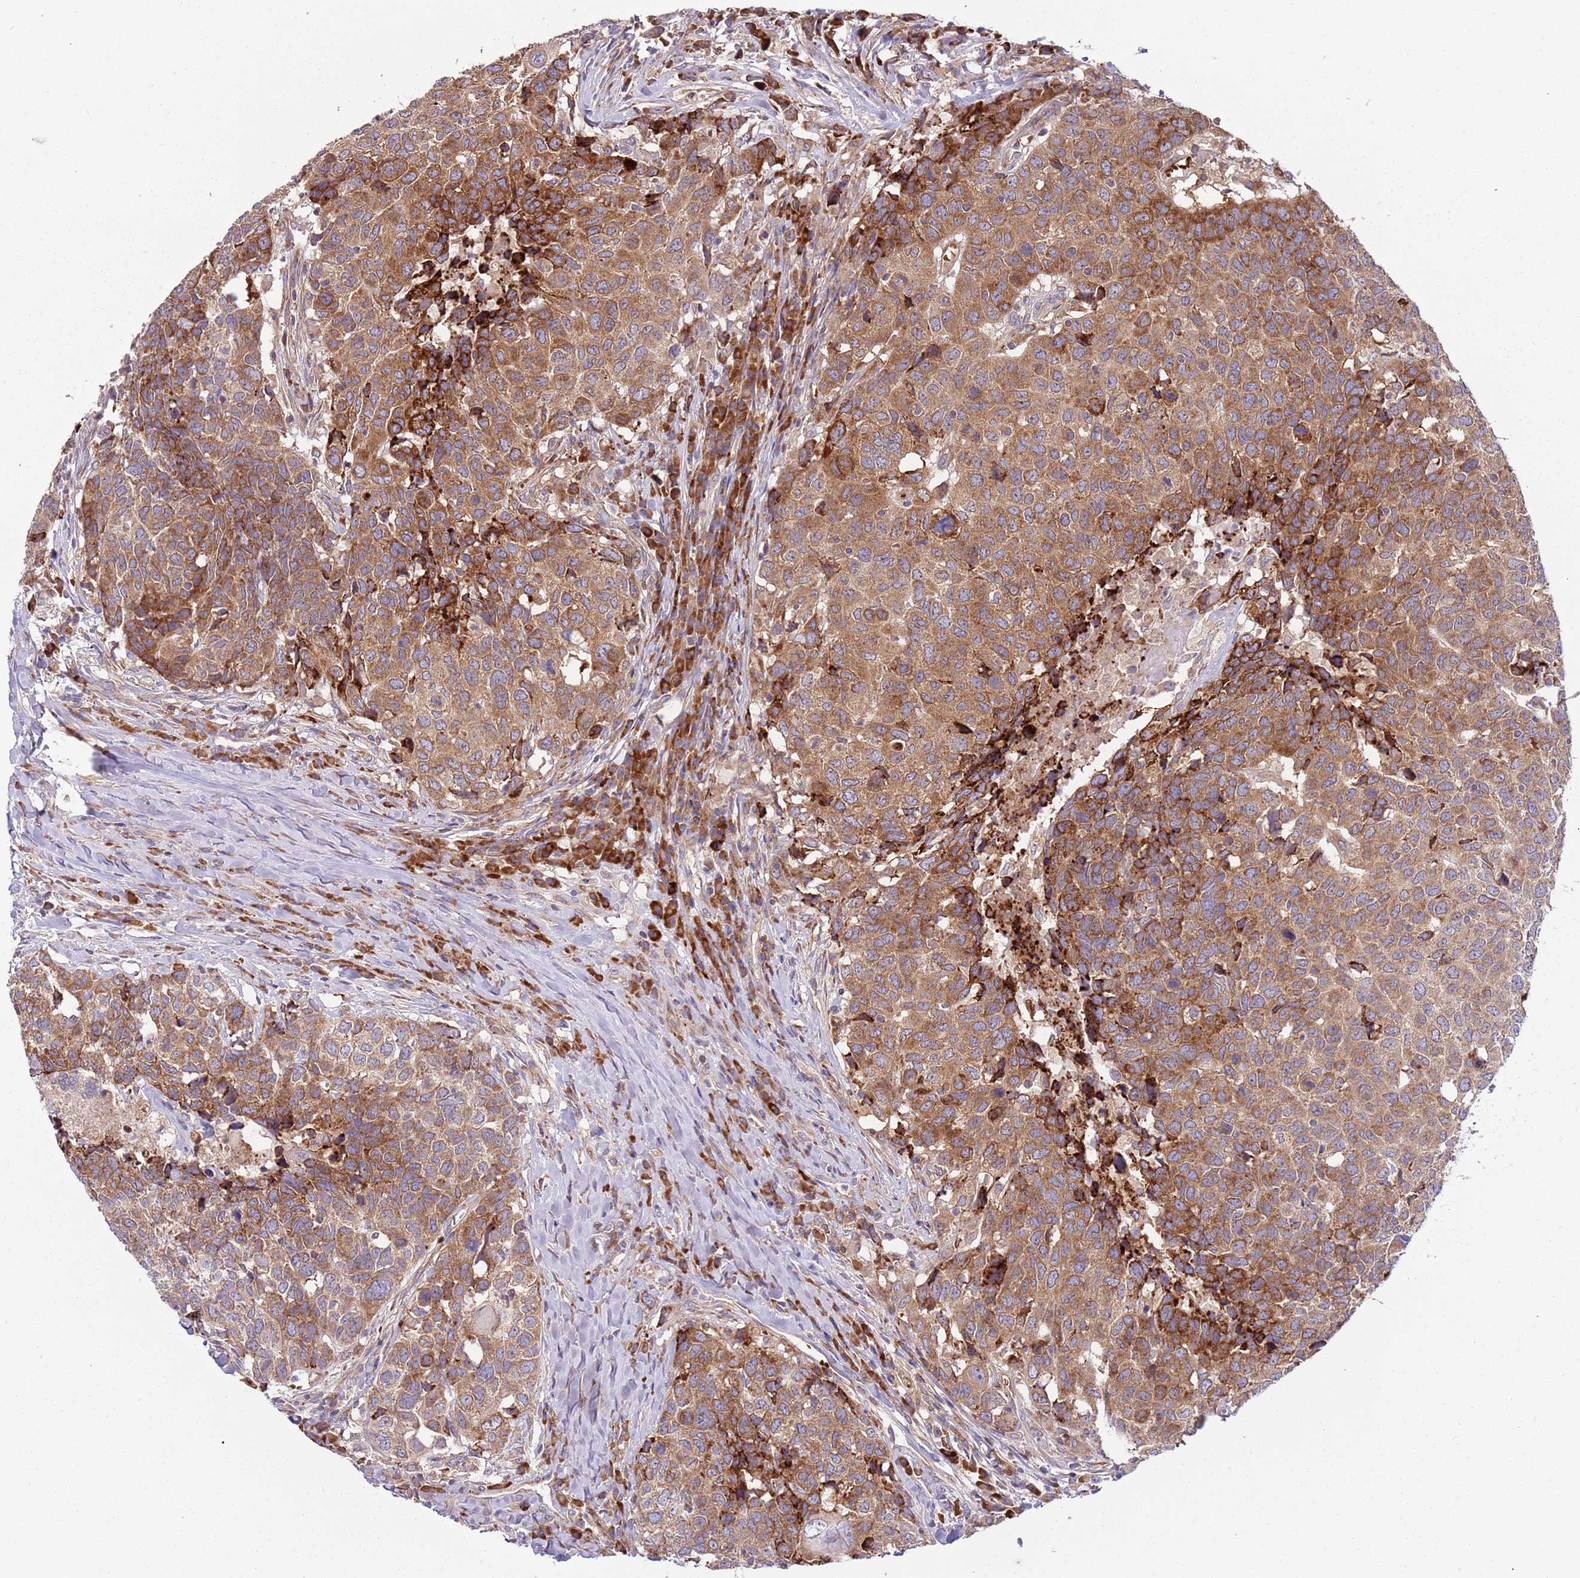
{"staining": {"intensity": "moderate", "quantity": ">75%", "location": "cytoplasmic/membranous"}, "tissue": "head and neck cancer", "cell_type": "Tumor cells", "image_type": "cancer", "snomed": [{"axis": "morphology", "description": "Normal tissue, NOS"}, {"axis": "morphology", "description": "Squamous cell carcinoma, NOS"}, {"axis": "topography", "description": "Skeletal muscle"}, {"axis": "topography", "description": "Vascular tissue"}, {"axis": "topography", "description": "Peripheral nerve tissue"}, {"axis": "topography", "description": "Head-Neck"}], "caption": "Squamous cell carcinoma (head and neck) stained for a protein (brown) displays moderate cytoplasmic/membranous positive staining in approximately >75% of tumor cells.", "gene": "VWCE", "patient": {"sex": "male", "age": 66}}